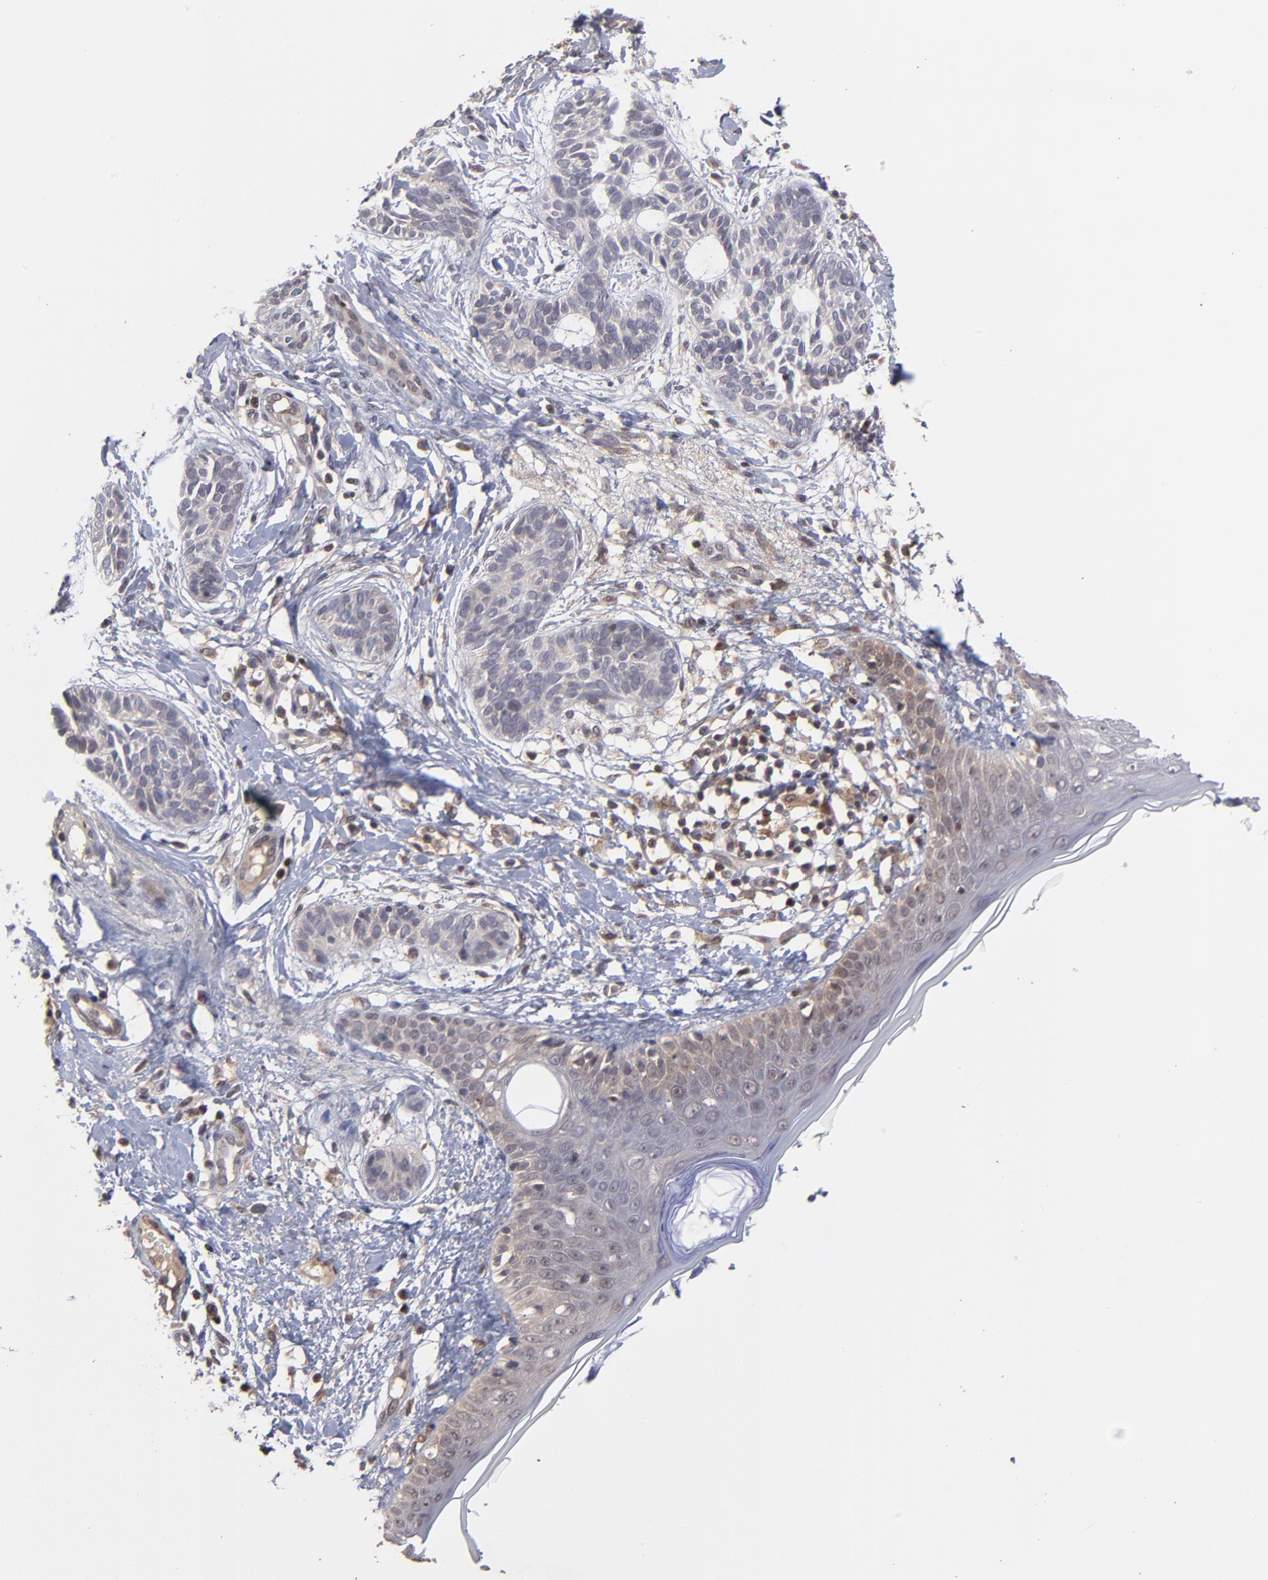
{"staining": {"intensity": "weak", "quantity": "<25%", "location": "cytoplasmic/membranous"}, "tissue": "skin cancer", "cell_type": "Tumor cells", "image_type": "cancer", "snomed": [{"axis": "morphology", "description": "Normal tissue, NOS"}, {"axis": "morphology", "description": "Basal cell carcinoma"}, {"axis": "topography", "description": "Skin"}], "caption": "There is no significant expression in tumor cells of skin basal cell carcinoma. (DAB (3,3'-diaminobenzidine) immunohistochemistry, high magnification).", "gene": "UBE2L6", "patient": {"sex": "male", "age": 63}}